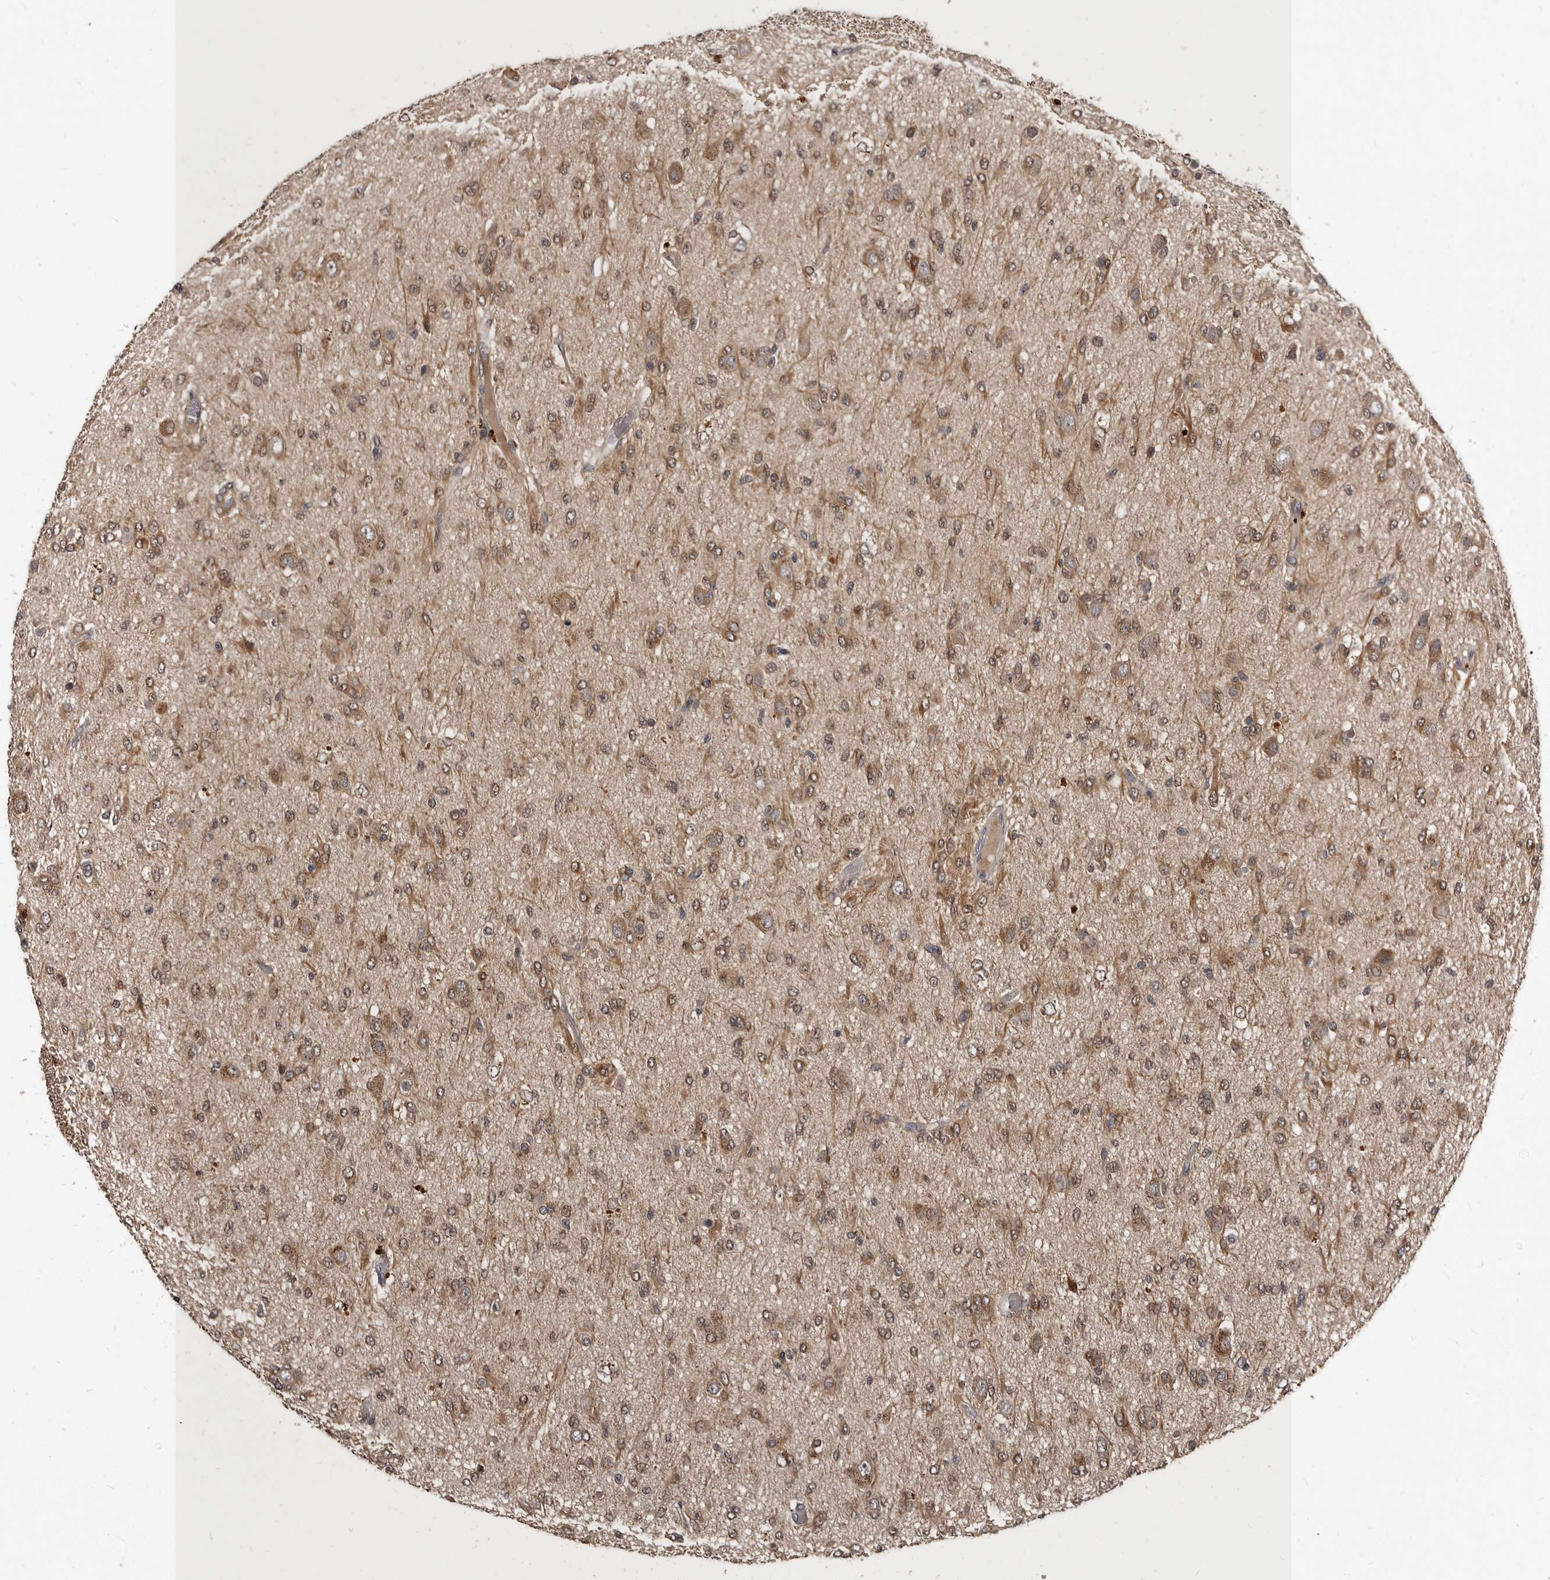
{"staining": {"intensity": "moderate", "quantity": ">75%", "location": "cytoplasmic/membranous,nuclear"}, "tissue": "glioma", "cell_type": "Tumor cells", "image_type": "cancer", "snomed": [{"axis": "morphology", "description": "Glioma, malignant, High grade"}, {"axis": "topography", "description": "Brain"}], "caption": "The immunohistochemical stain shows moderate cytoplasmic/membranous and nuclear positivity in tumor cells of malignant glioma (high-grade) tissue.", "gene": "PMVK", "patient": {"sex": "female", "age": 59}}